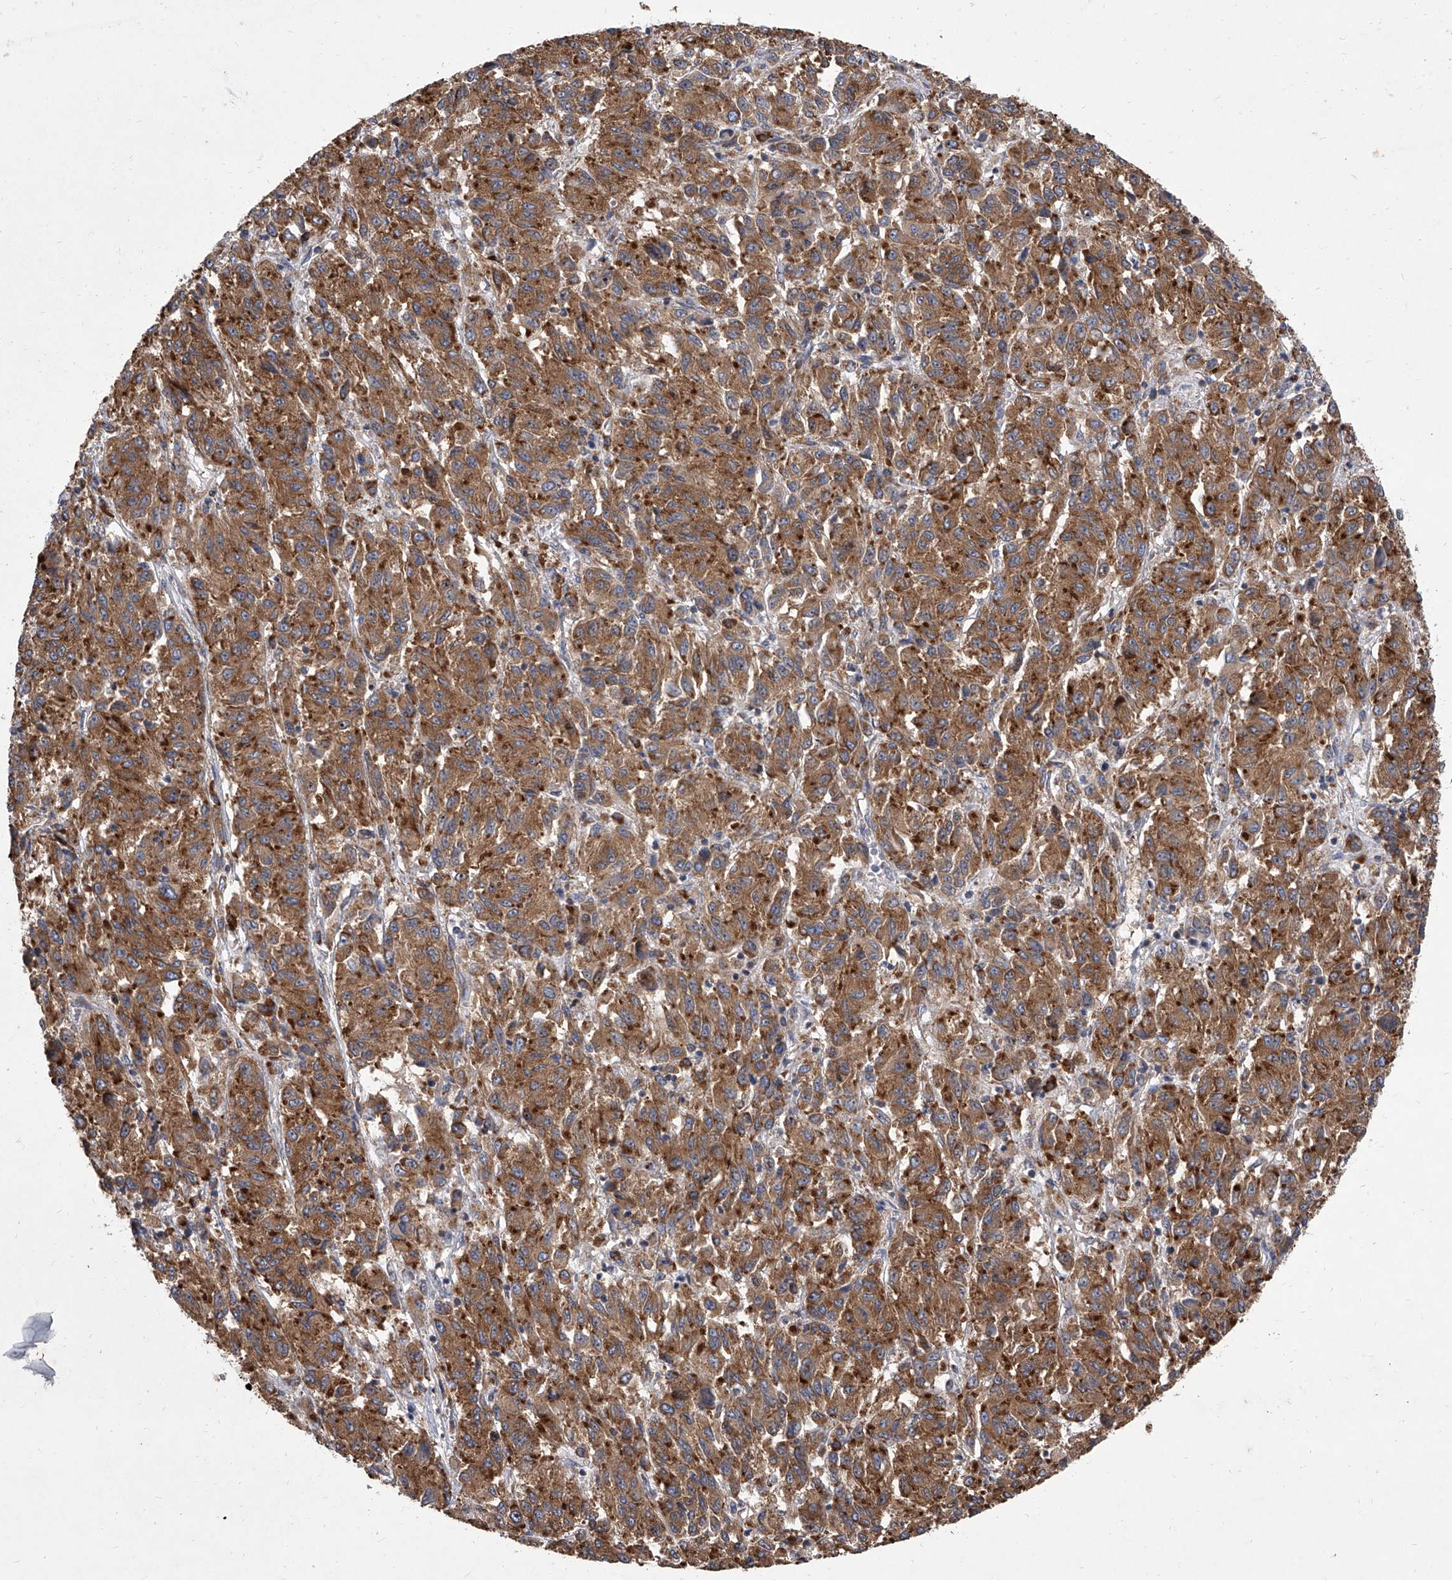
{"staining": {"intensity": "moderate", "quantity": ">75%", "location": "cytoplasmic/membranous"}, "tissue": "melanoma", "cell_type": "Tumor cells", "image_type": "cancer", "snomed": [{"axis": "morphology", "description": "Malignant melanoma, Metastatic site"}, {"axis": "topography", "description": "Lung"}], "caption": "There is medium levels of moderate cytoplasmic/membranous staining in tumor cells of malignant melanoma (metastatic site), as demonstrated by immunohistochemical staining (brown color).", "gene": "EIF2S2", "patient": {"sex": "male", "age": 64}}